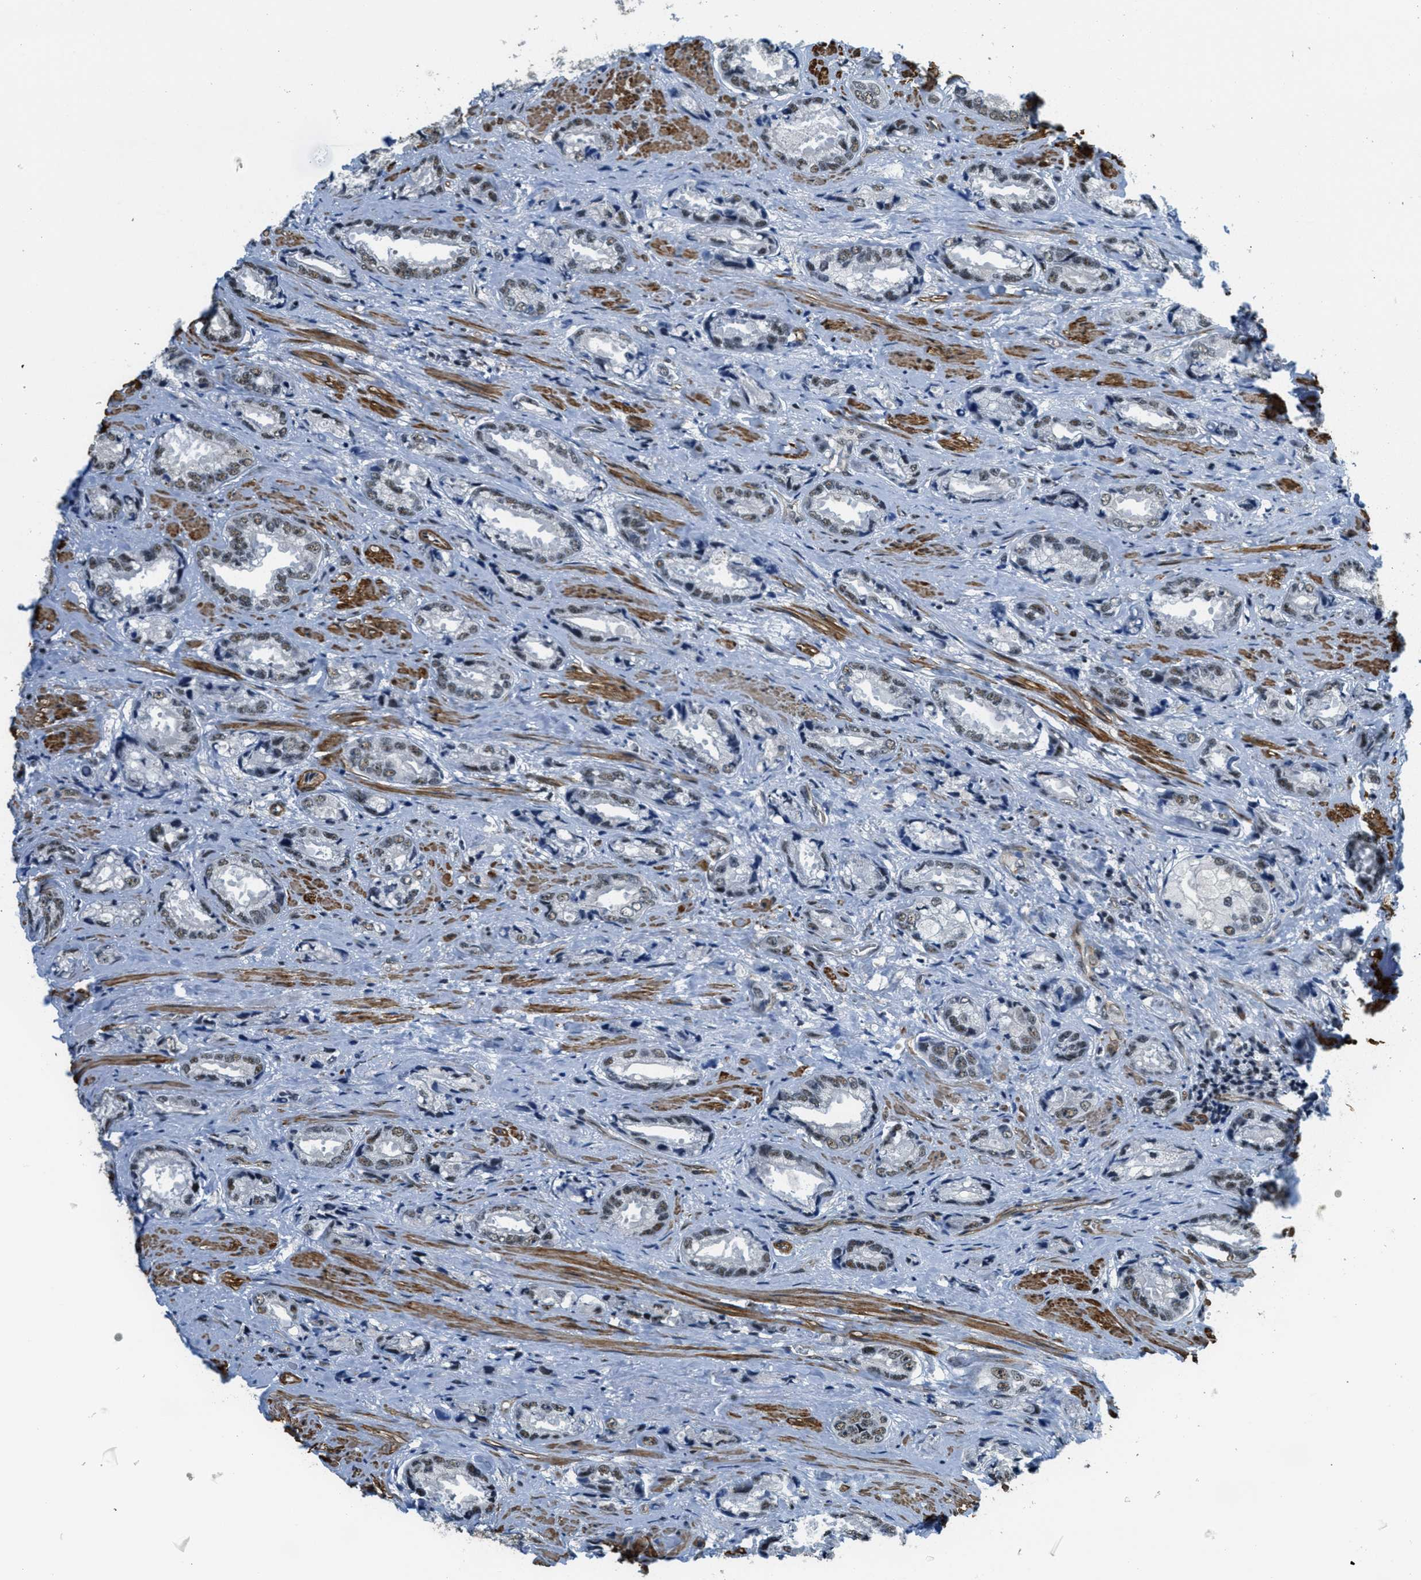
{"staining": {"intensity": "weak", "quantity": "25%-75%", "location": "nuclear"}, "tissue": "prostate cancer", "cell_type": "Tumor cells", "image_type": "cancer", "snomed": [{"axis": "morphology", "description": "Adenocarcinoma, High grade"}, {"axis": "topography", "description": "Prostate"}], "caption": "A brown stain shows weak nuclear positivity of a protein in prostate cancer tumor cells.", "gene": "CFAP36", "patient": {"sex": "male", "age": 61}}